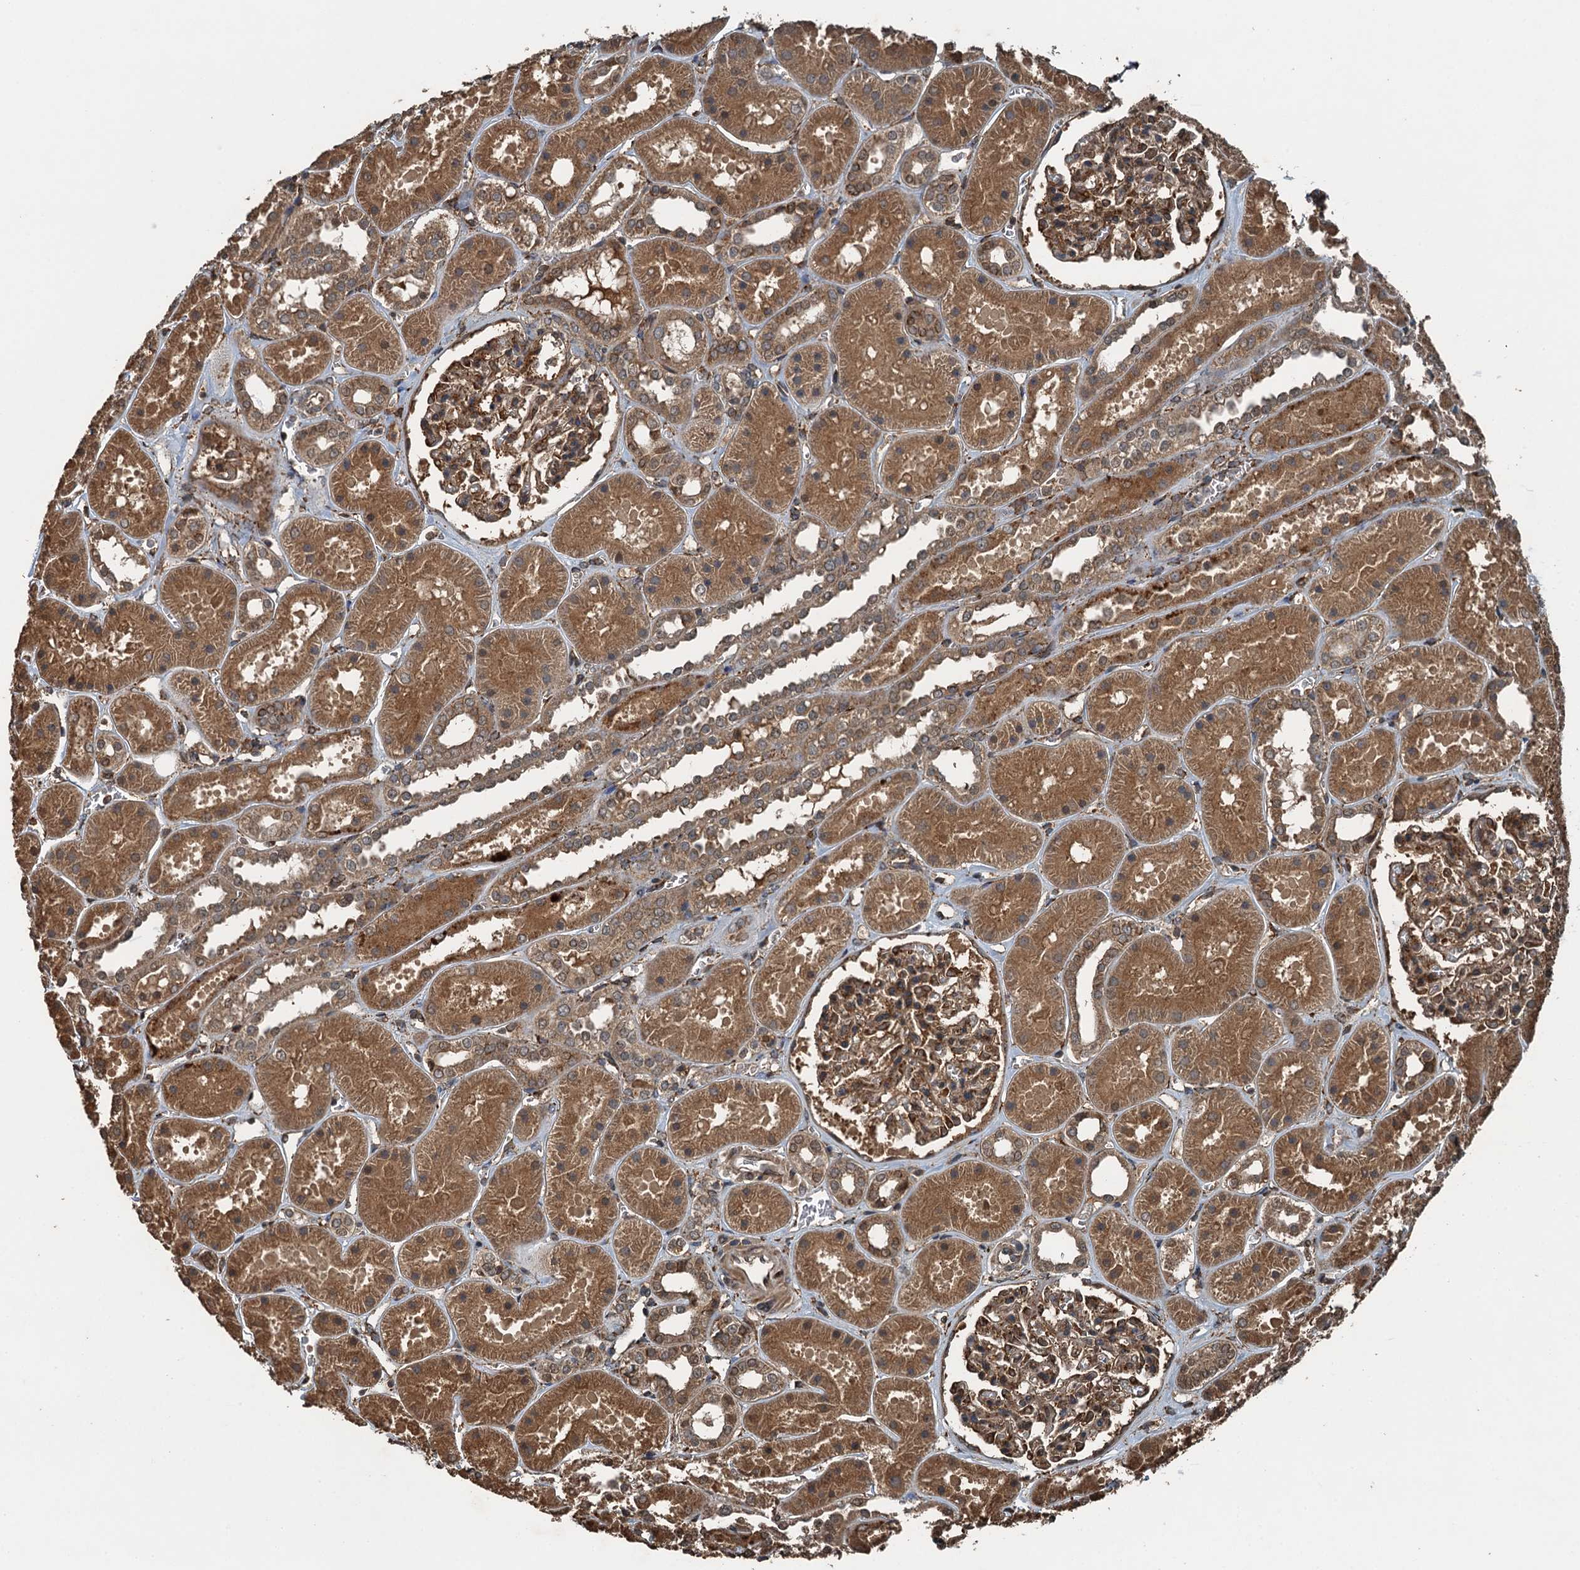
{"staining": {"intensity": "moderate", "quantity": ">75%", "location": "cytoplasmic/membranous"}, "tissue": "kidney", "cell_type": "Cells in glomeruli", "image_type": "normal", "snomed": [{"axis": "morphology", "description": "Normal tissue, NOS"}, {"axis": "topography", "description": "Kidney"}], "caption": "Human kidney stained for a protein (brown) demonstrates moderate cytoplasmic/membranous positive expression in approximately >75% of cells in glomeruli.", "gene": "TCTN1", "patient": {"sex": "female", "age": 41}}